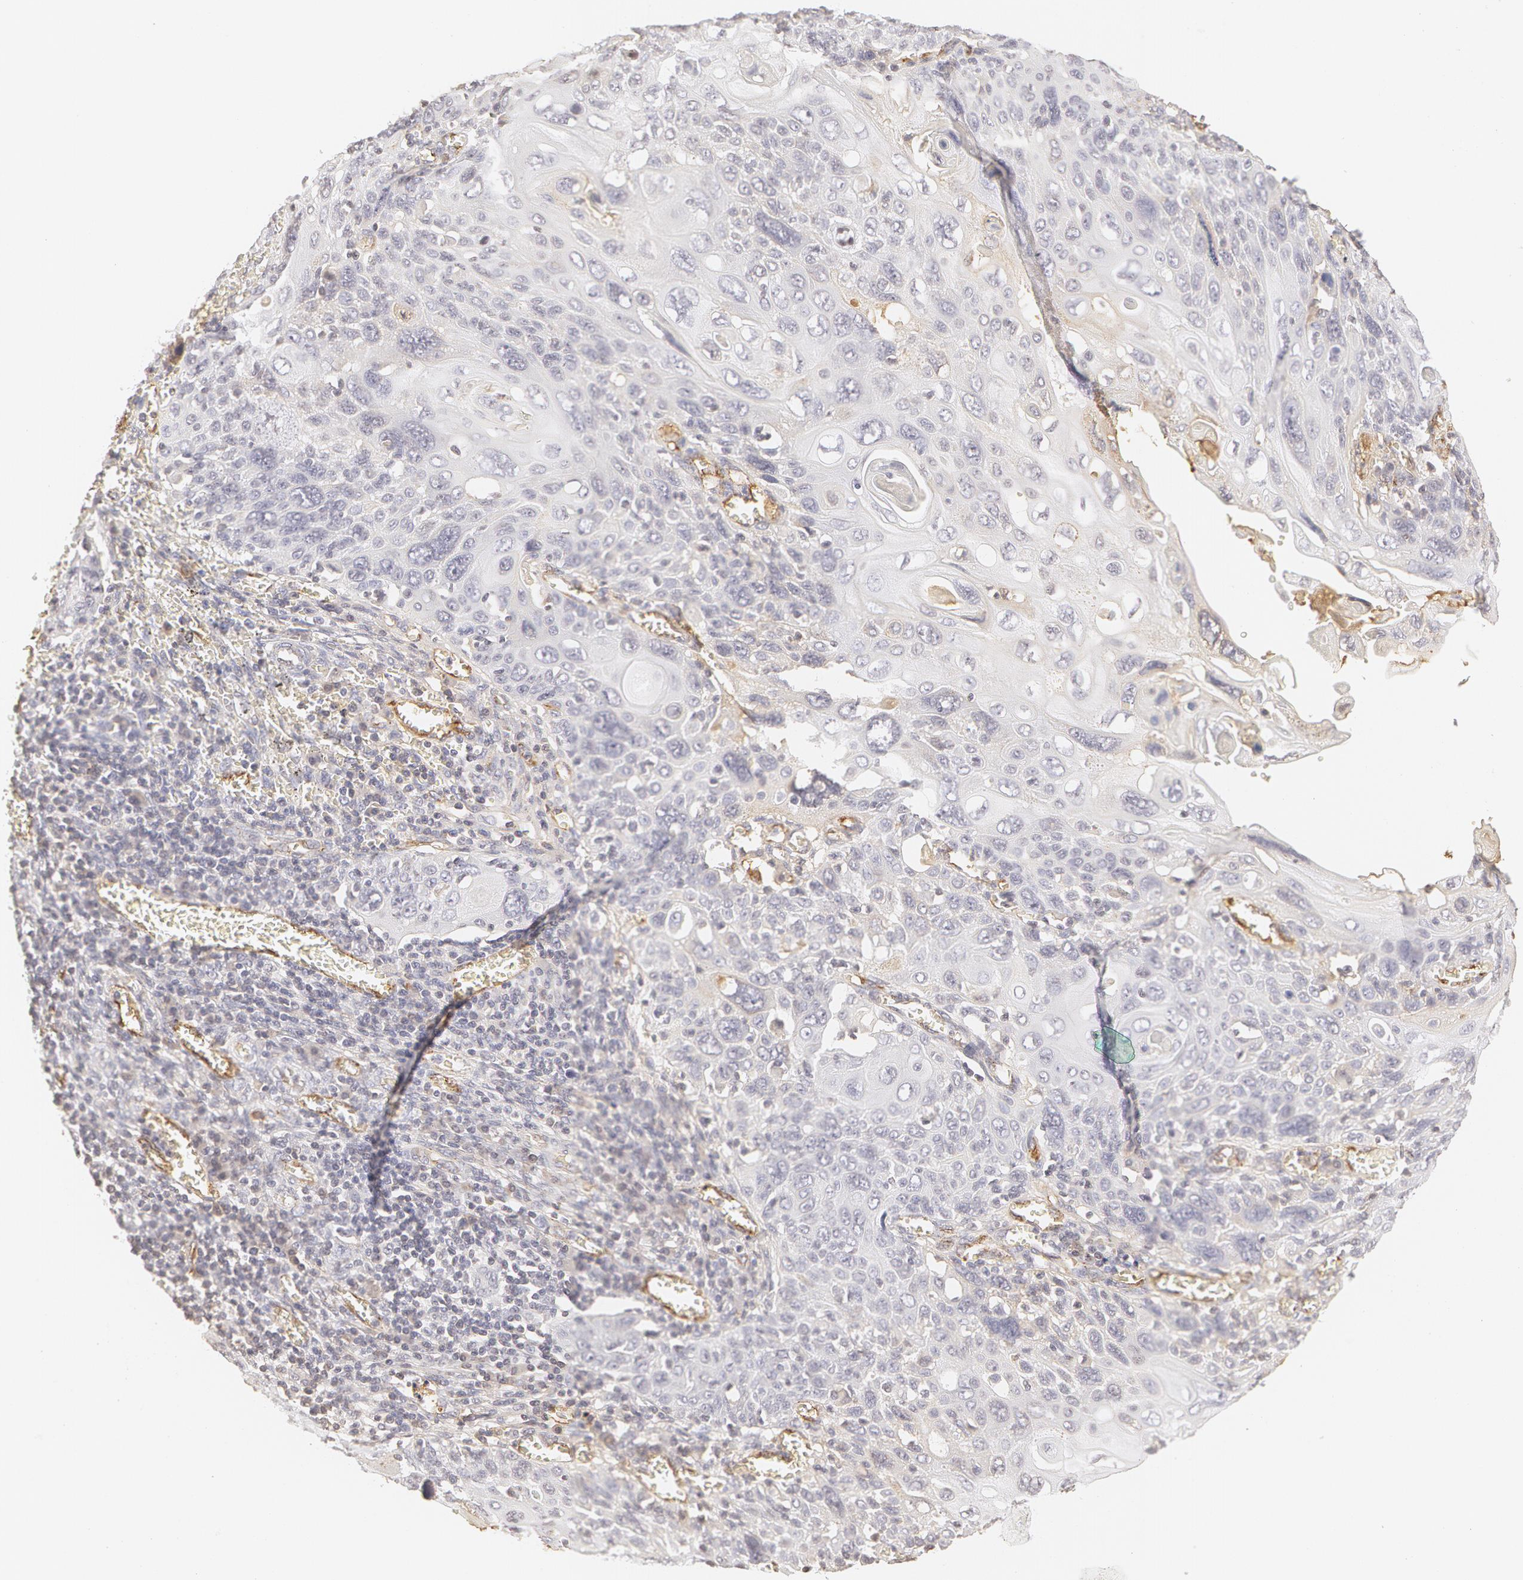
{"staining": {"intensity": "negative", "quantity": "none", "location": "none"}, "tissue": "cervical cancer", "cell_type": "Tumor cells", "image_type": "cancer", "snomed": [{"axis": "morphology", "description": "Squamous cell carcinoma, NOS"}, {"axis": "topography", "description": "Cervix"}], "caption": "High power microscopy image of an immunohistochemistry (IHC) photomicrograph of cervical cancer, revealing no significant staining in tumor cells.", "gene": "VWF", "patient": {"sex": "female", "age": 54}}